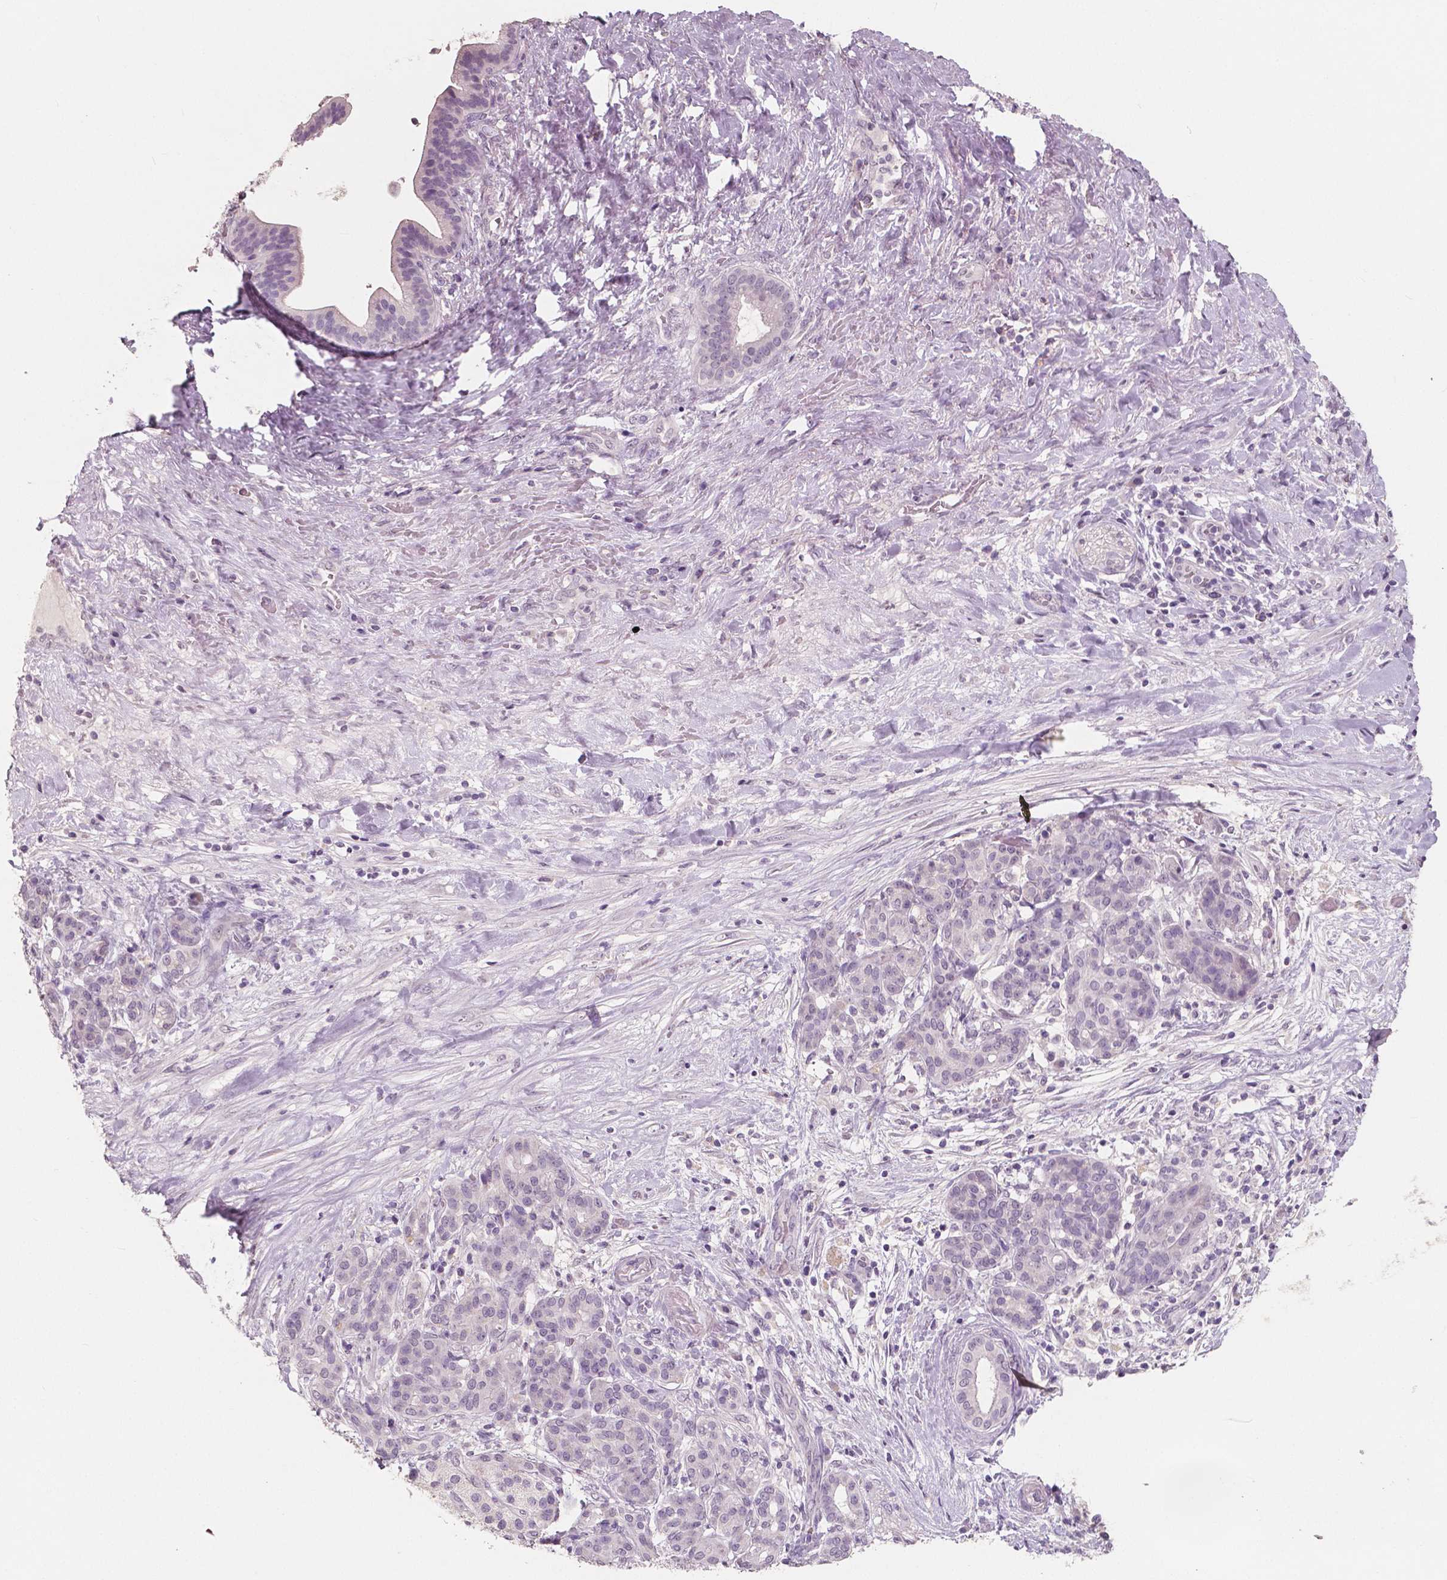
{"staining": {"intensity": "negative", "quantity": "none", "location": "none"}, "tissue": "pancreatic cancer", "cell_type": "Tumor cells", "image_type": "cancer", "snomed": [{"axis": "morphology", "description": "Adenocarcinoma, NOS"}, {"axis": "topography", "description": "Pancreas"}], "caption": "Immunohistochemical staining of pancreatic cancer (adenocarcinoma) displays no significant staining in tumor cells. Brightfield microscopy of immunohistochemistry stained with DAB (brown) and hematoxylin (blue), captured at high magnification.", "gene": "NECAB1", "patient": {"sex": "male", "age": 44}}